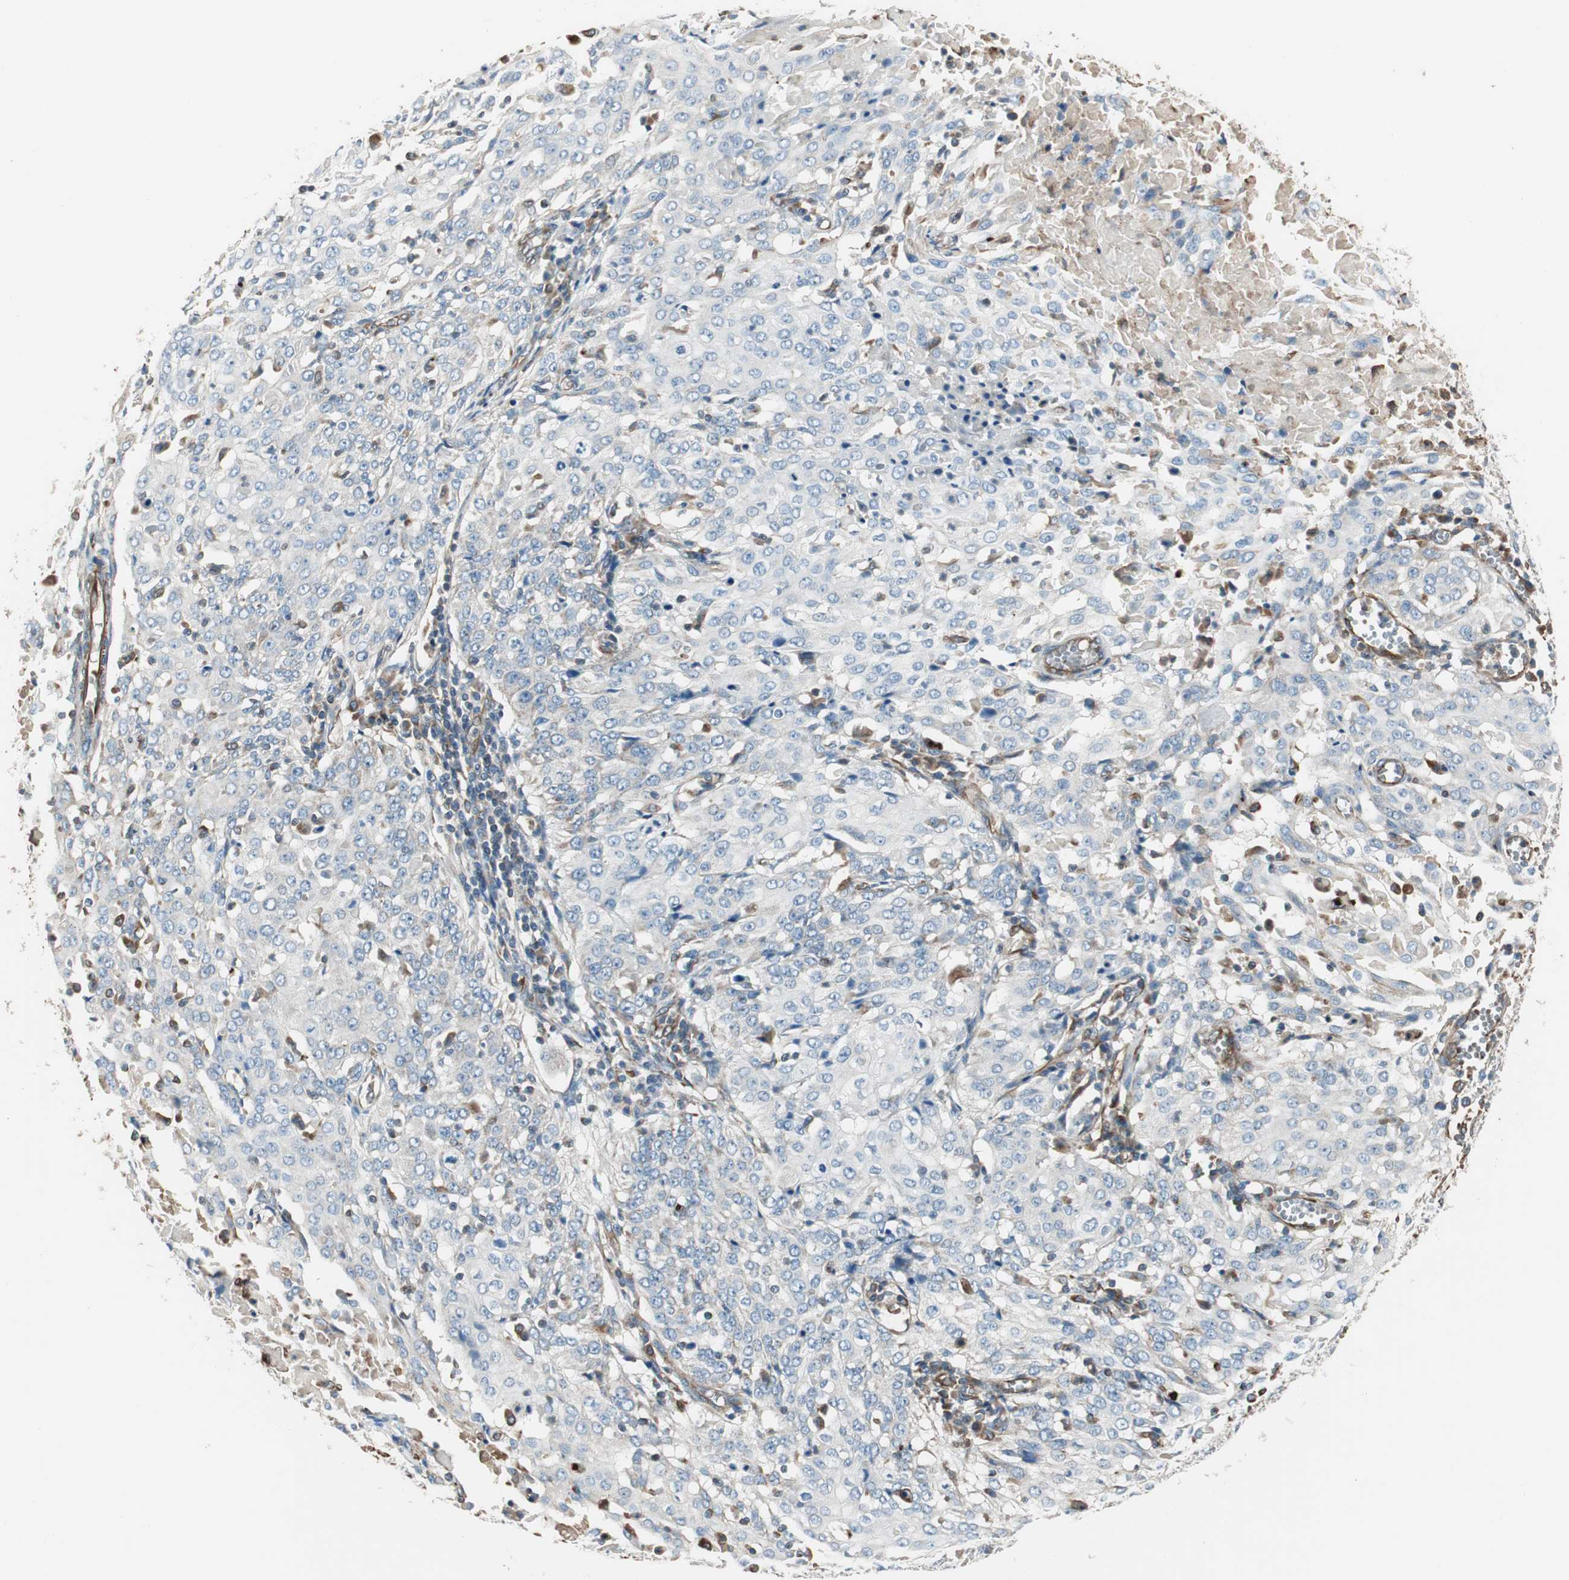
{"staining": {"intensity": "negative", "quantity": "none", "location": "none"}, "tissue": "cervical cancer", "cell_type": "Tumor cells", "image_type": "cancer", "snomed": [{"axis": "morphology", "description": "Squamous cell carcinoma, NOS"}, {"axis": "topography", "description": "Cervix"}], "caption": "The immunohistochemistry image has no significant positivity in tumor cells of cervical cancer tissue.", "gene": "SRCIN1", "patient": {"sex": "female", "age": 39}}